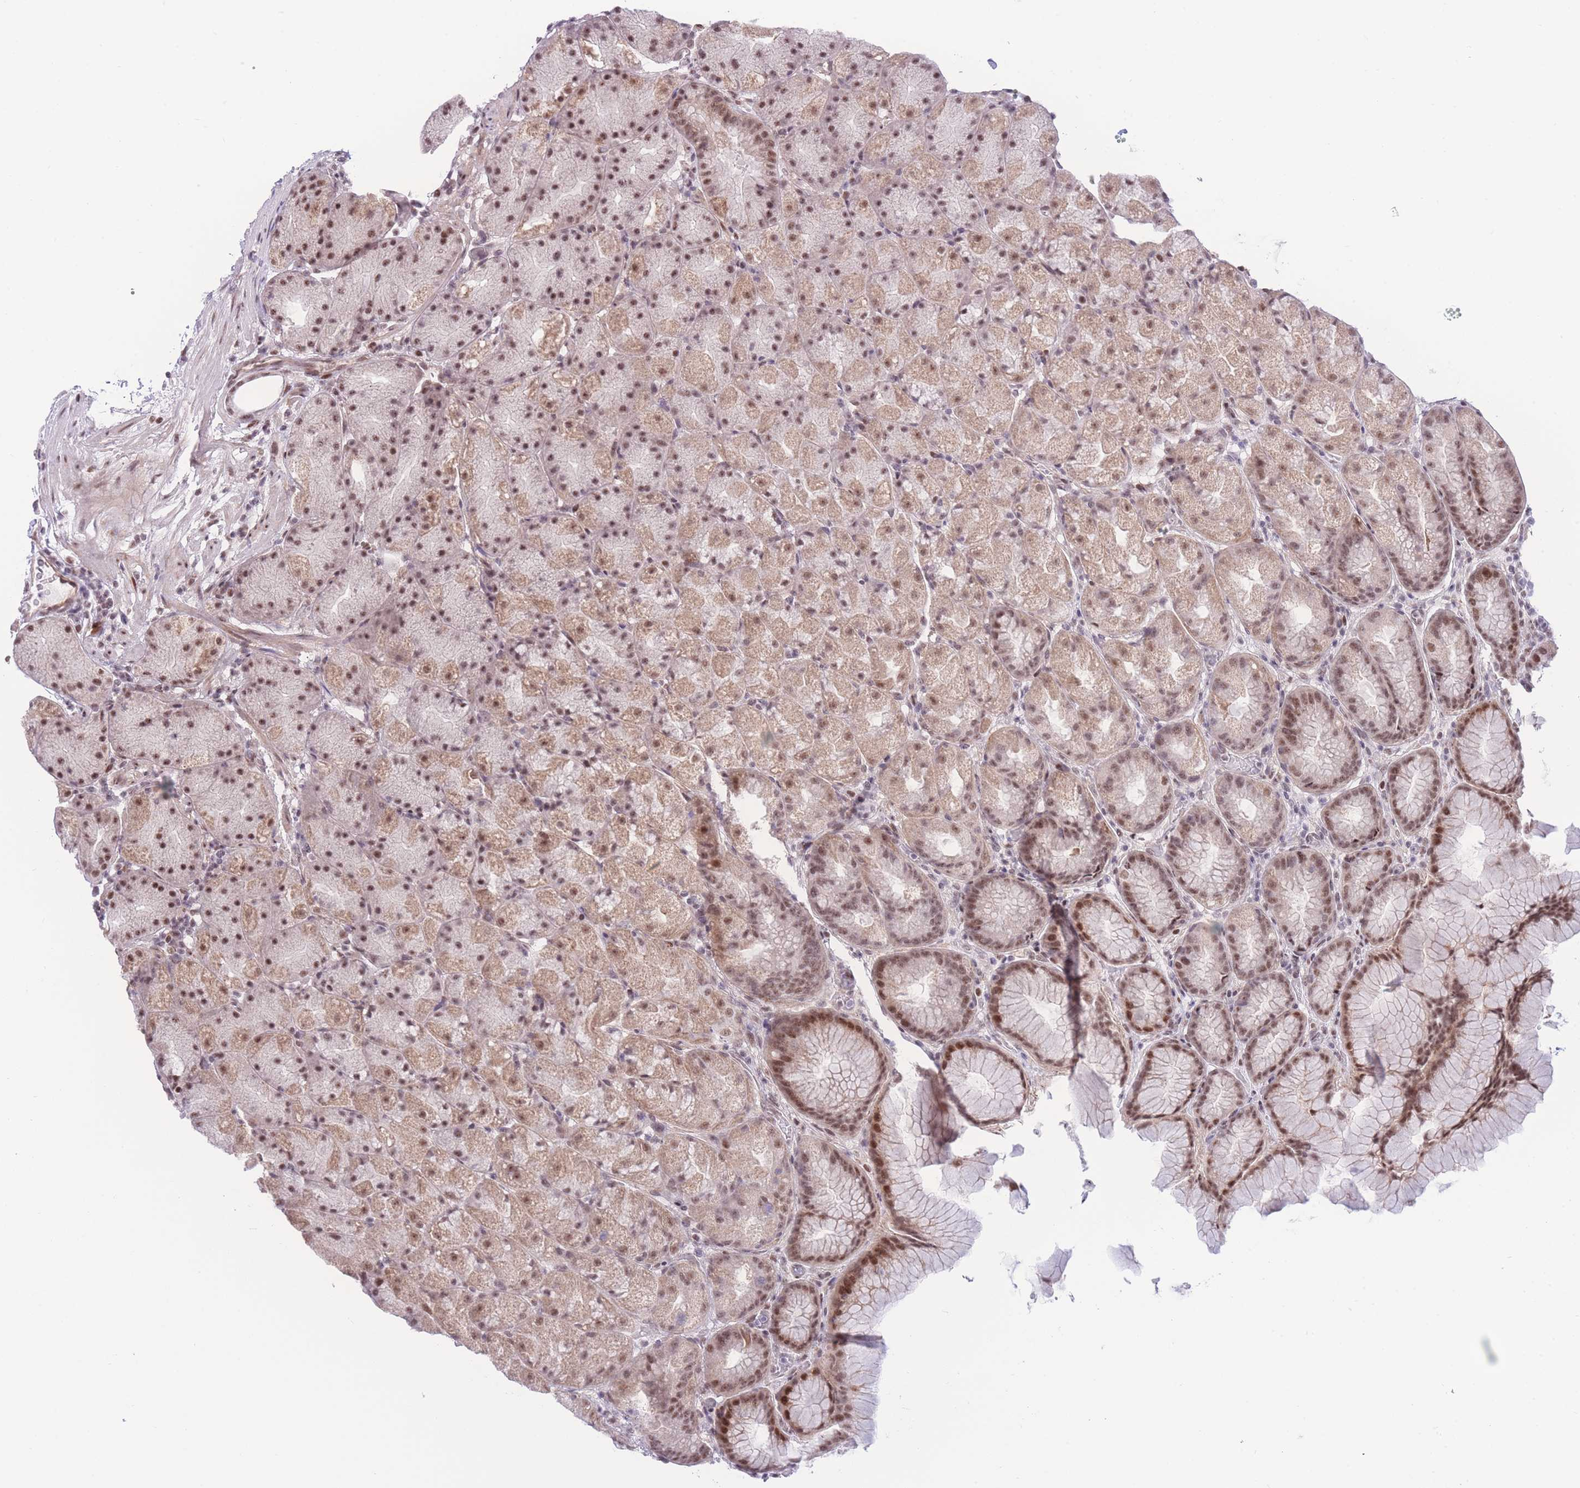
{"staining": {"intensity": "strong", "quantity": "25%-75%", "location": "cytoplasmic/membranous,nuclear"}, "tissue": "stomach", "cell_type": "Glandular cells", "image_type": "normal", "snomed": [{"axis": "morphology", "description": "Normal tissue, NOS"}, {"axis": "topography", "description": "Stomach, upper"}, {"axis": "topography", "description": "Stomach"}], "caption": "This micrograph demonstrates normal stomach stained with immunohistochemistry to label a protein in brown. The cytoplasmic/membranous,nuclear of glandular cells show strong positivity for the protein. Nuclei are counter-stained blue.", "gene": "PCIF1", "patient": {"sex": "male", "age": 48}}